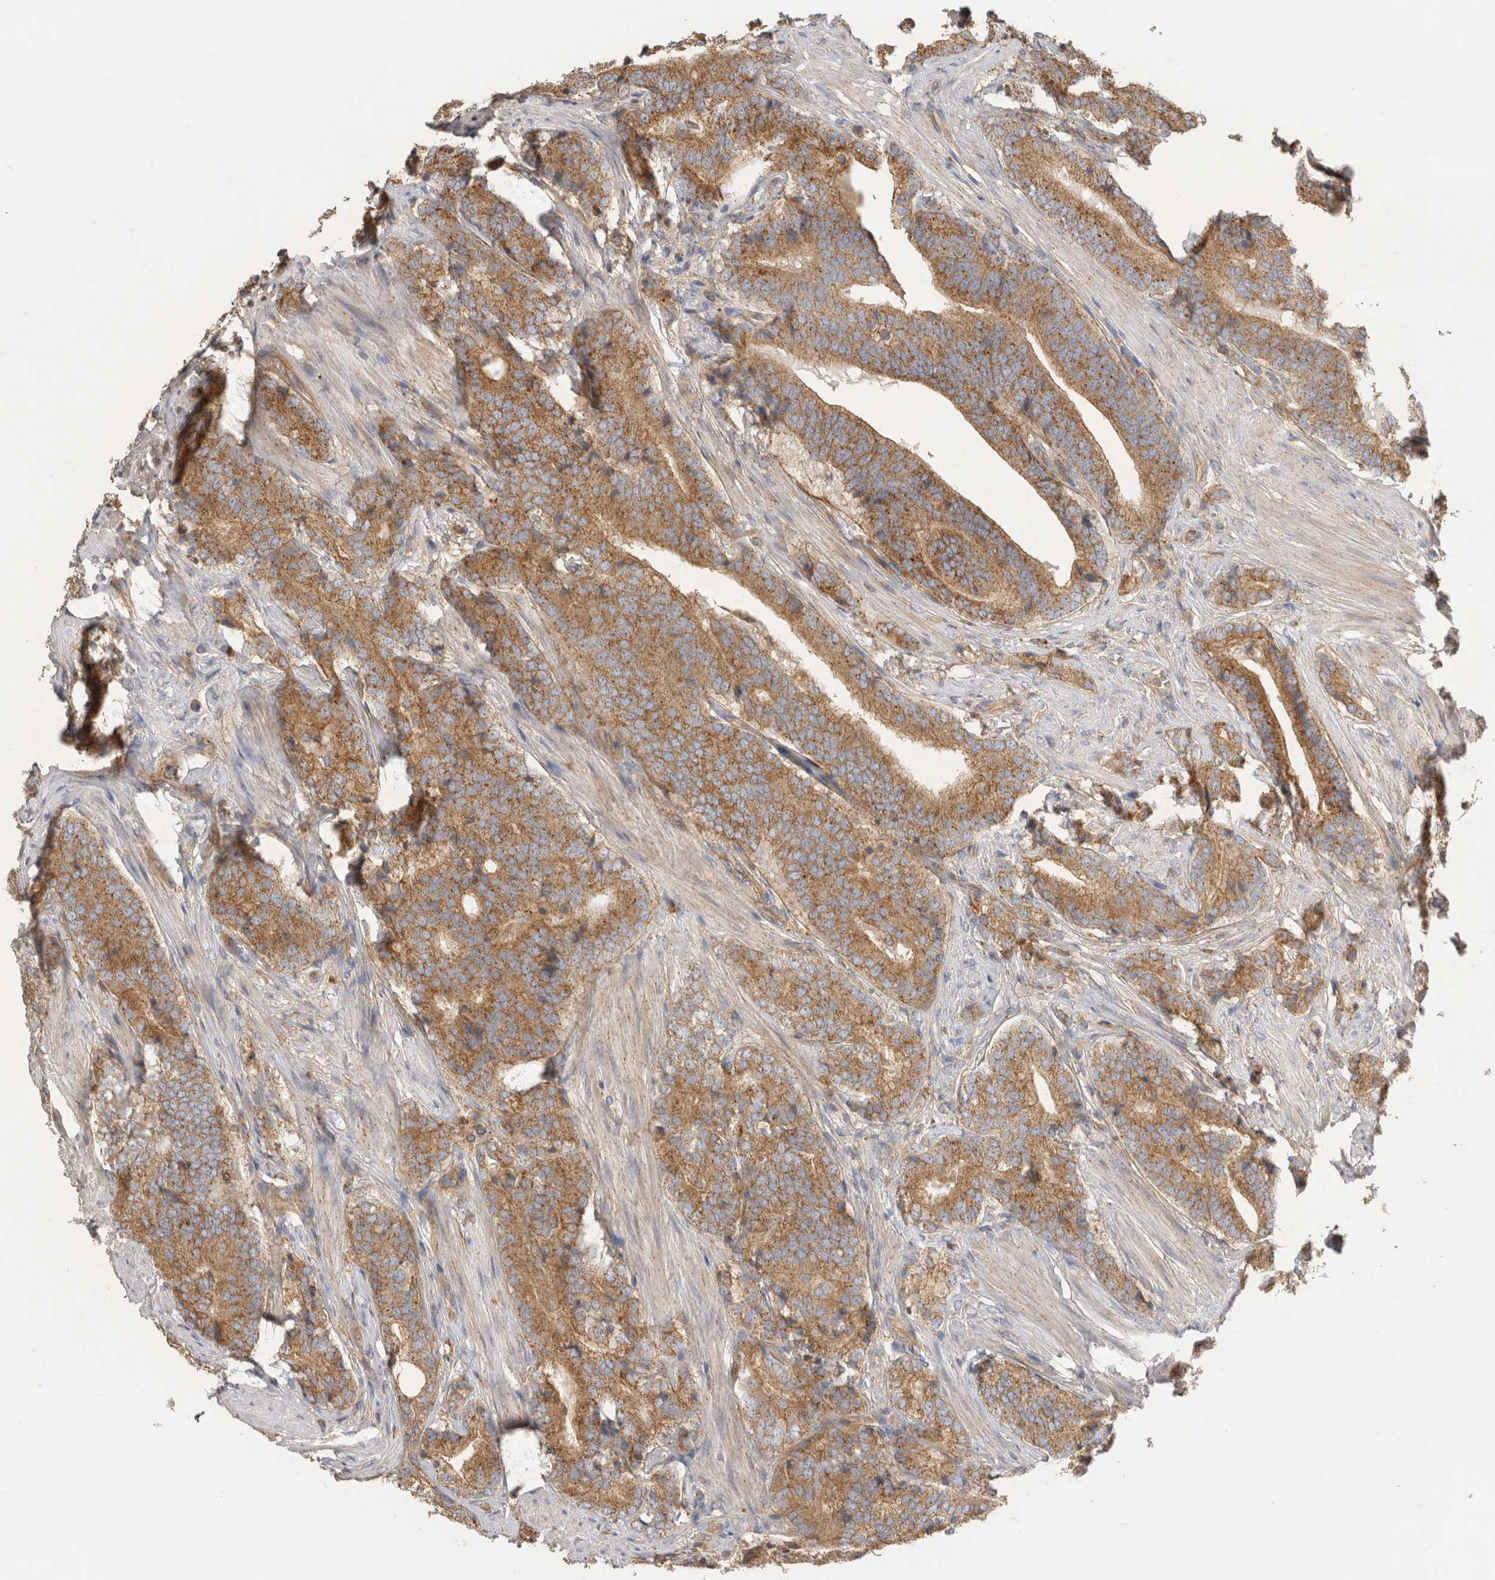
{"staining": {"intensity": "moderate", "quantity": ">75%", "location": "cytoplasmic/membranous"}, "tissue": "prostate cancer", "cell_type": "Tumor cells", "image_type": "cancer", "snomed": [{"axis": "morphology", "description": "Adenocarcinoma, High grade"}, {"axis": "topography", "description": "Prostate"}], "caption": "Brown immunohistochemical staining in adenocarcinoma (high-grade) (prostate) demonstrates moderate cytoplasmic/membranous positivity in approximately >75% of tumor cells.", "gene": "CHMP6", "patient": {"sex": "male", "age": 55}}